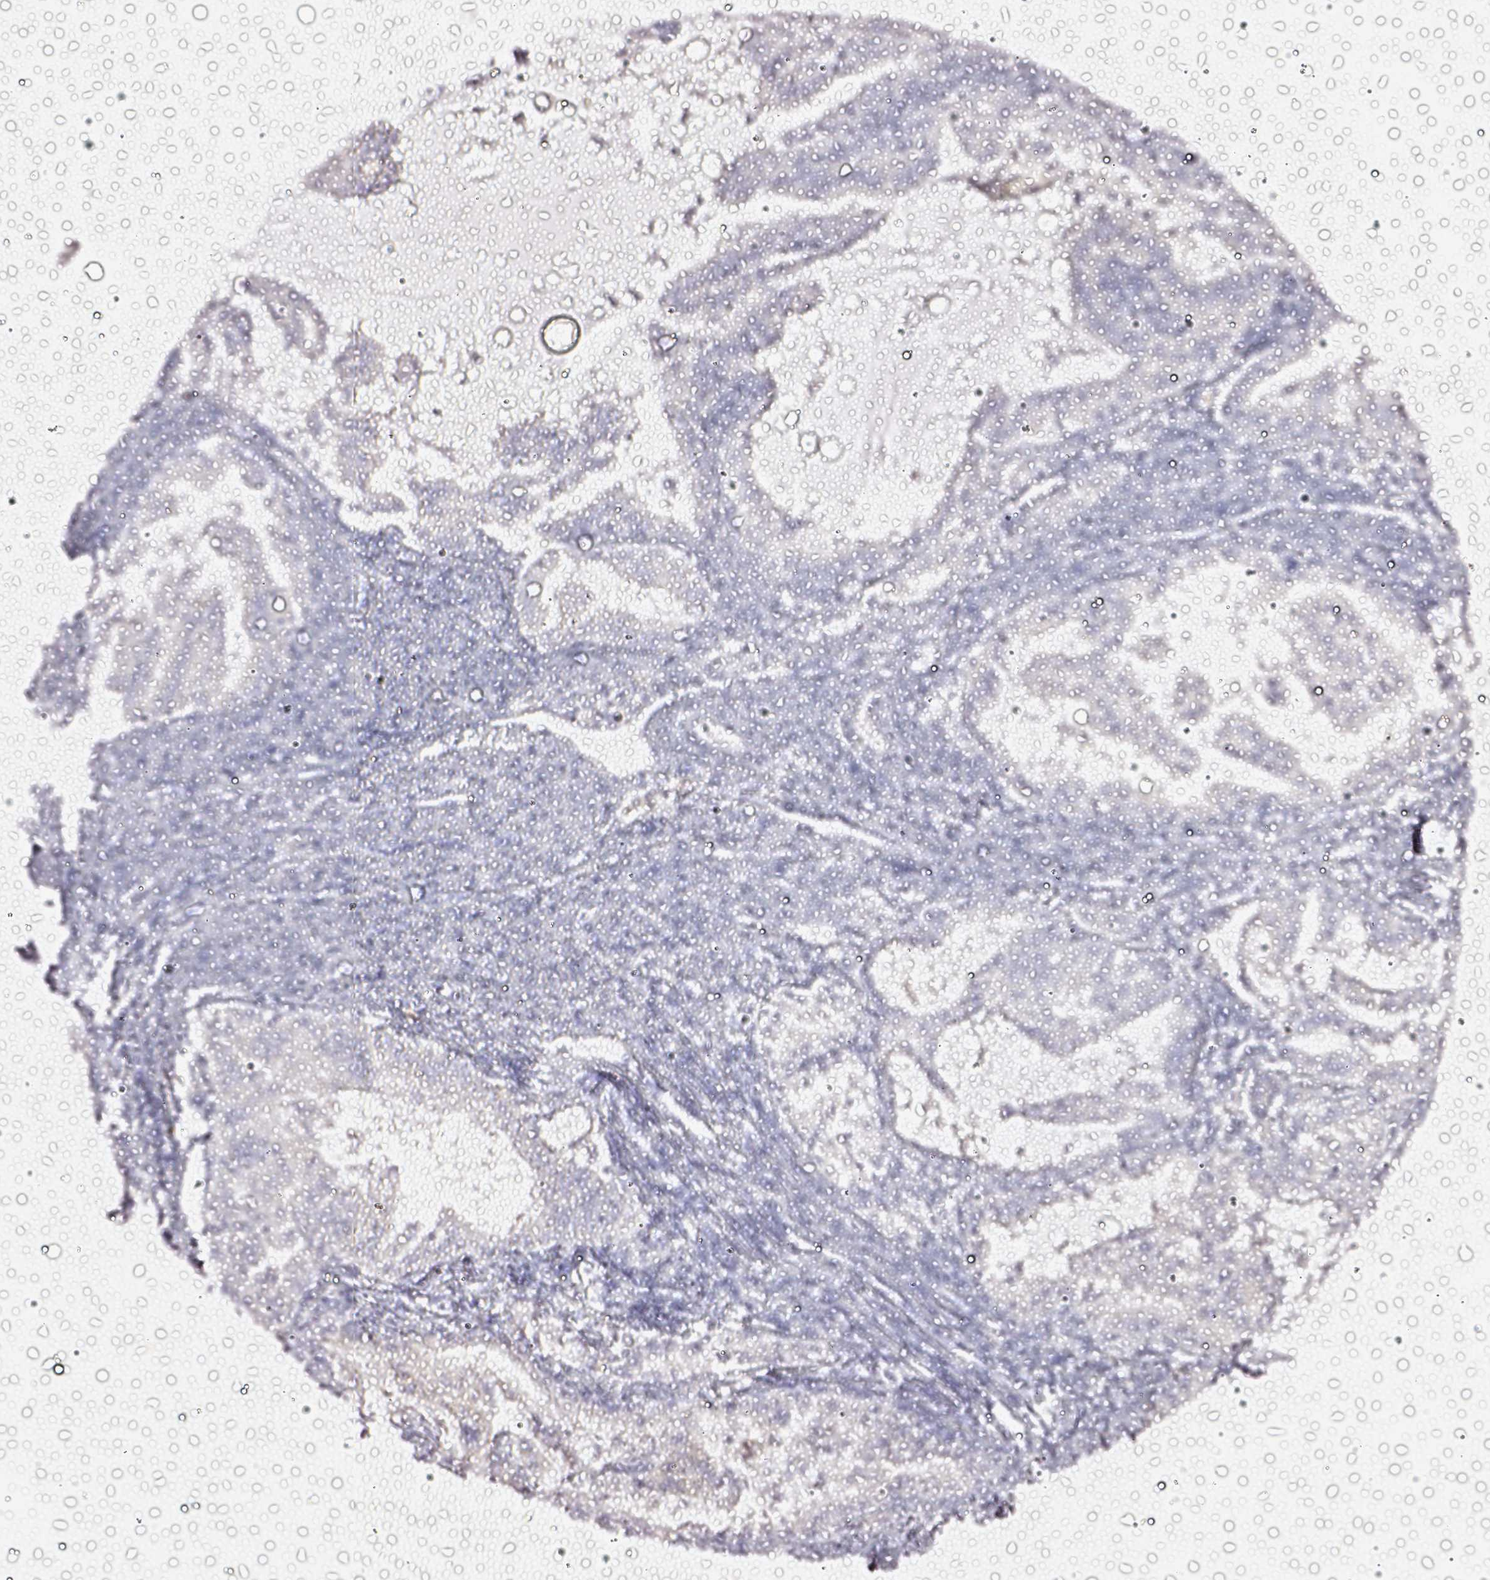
{"staining": {"intensity": "negative", "quantity": "none", "location": "none"}, "tissue": "endometrial cancer", "cell_type": "Tumor cells", "image_type": "cancer", "snomed": [{"axis": "morphology", "description": "Adenocarcinoma, NOS"}, {"axis": "topography", "description": "Endometrium"}], "caption": "High magnification brightfield microscopy of endometrial cancer stained with DAB (brown) and counterstained with hematoxylin (blue): tumor cells show no significant expression.", "gene": "CYB561A3", "patient": {"sex": "female", "age": 70}}